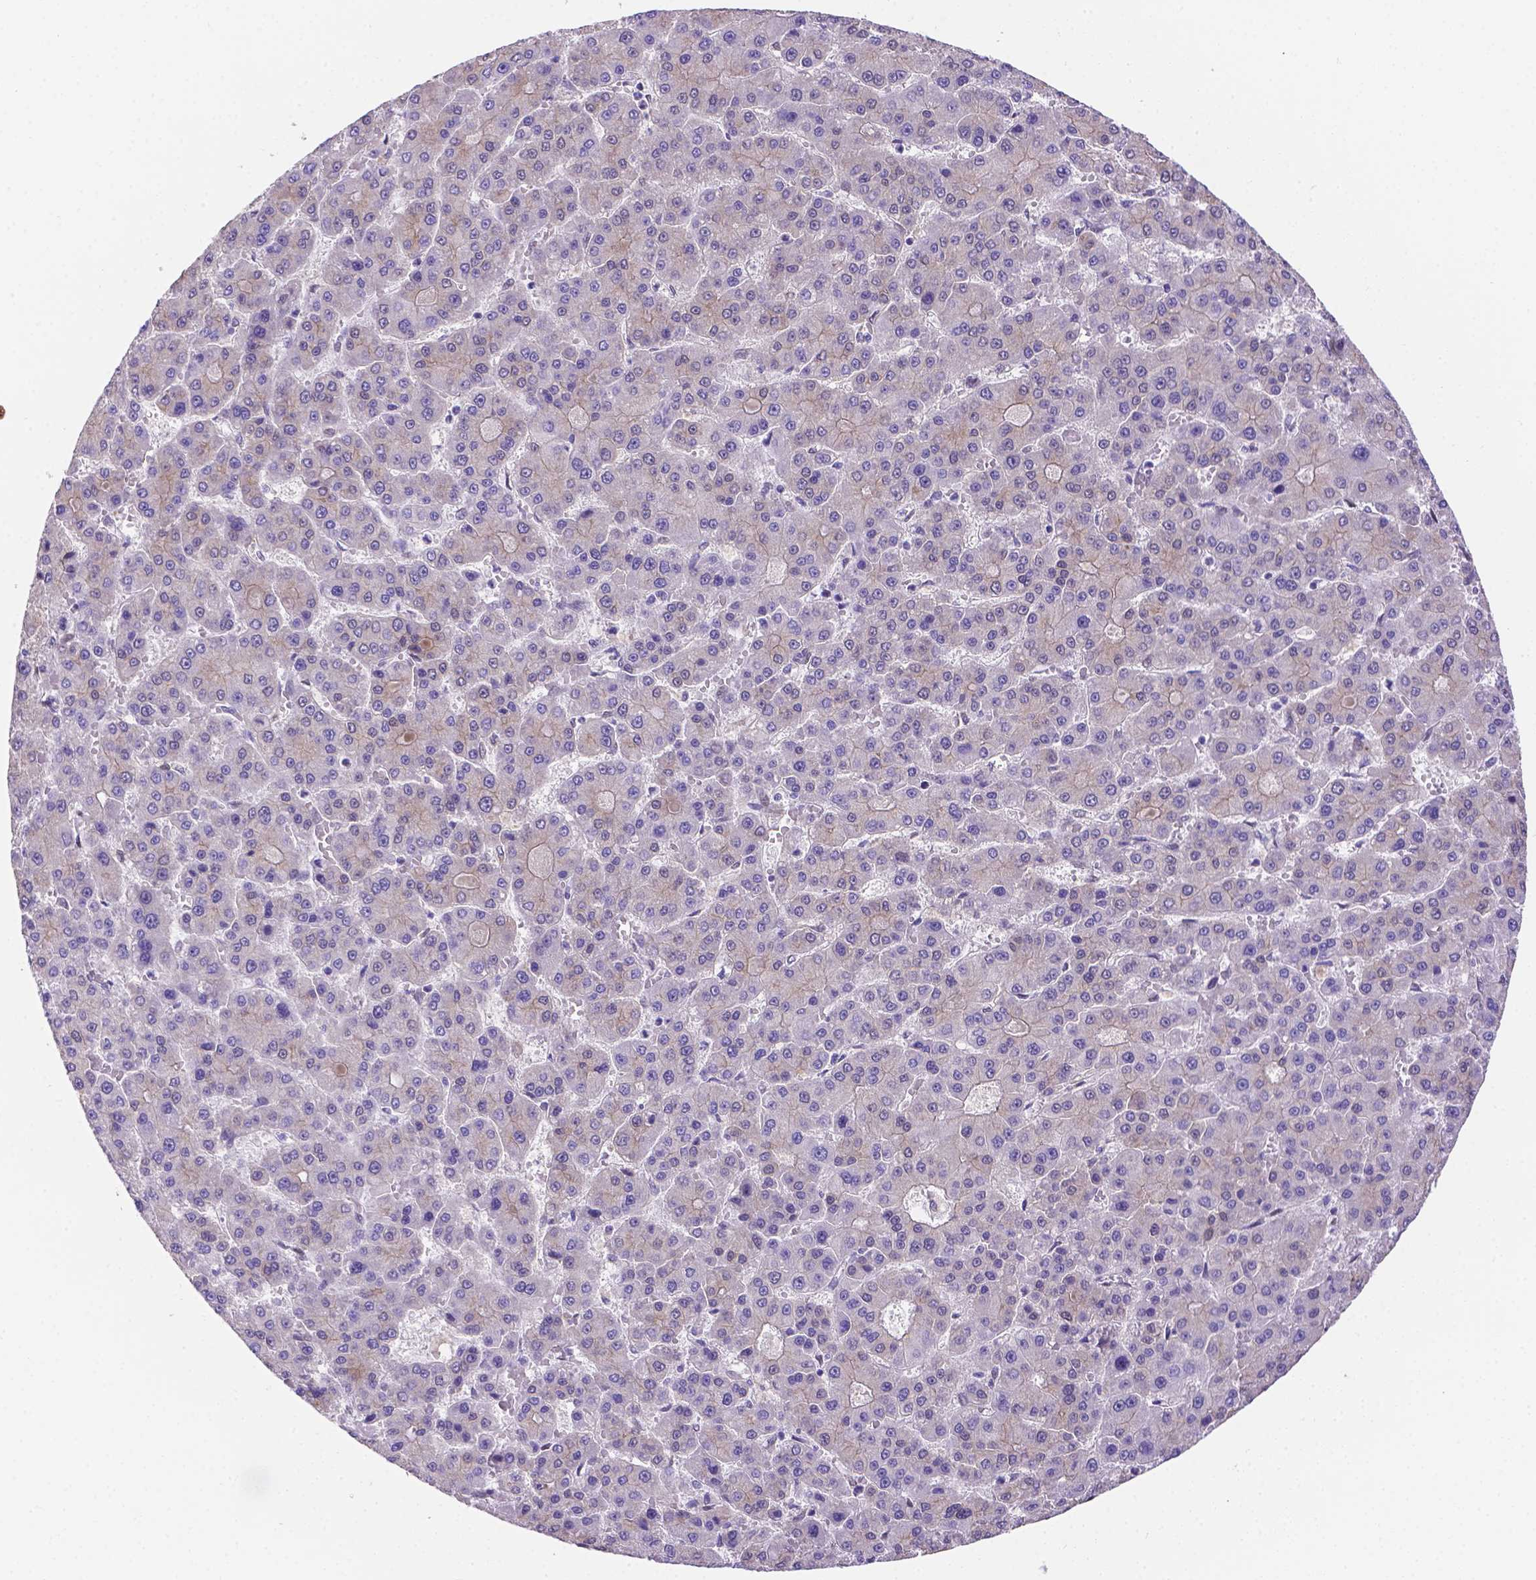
{"staining": {"intensity": "negative", "quantity": "none", "location": "none"}, "tissue": "liver cancer", "cell_type": "Tumor cells", "image_type": "cancer", "snomed": [{"axis": "morphology", "description": "Carcinoma, Hepatocellular, NOS"}, {"axis": "topography", "description": "Liver"}], "caption": "IHC of hepatocellular carcinoma (liver) demonstrates no positivity in tumor cells.", "gene": "YAP1", "patient": {"sex": "male", "age": 70}}